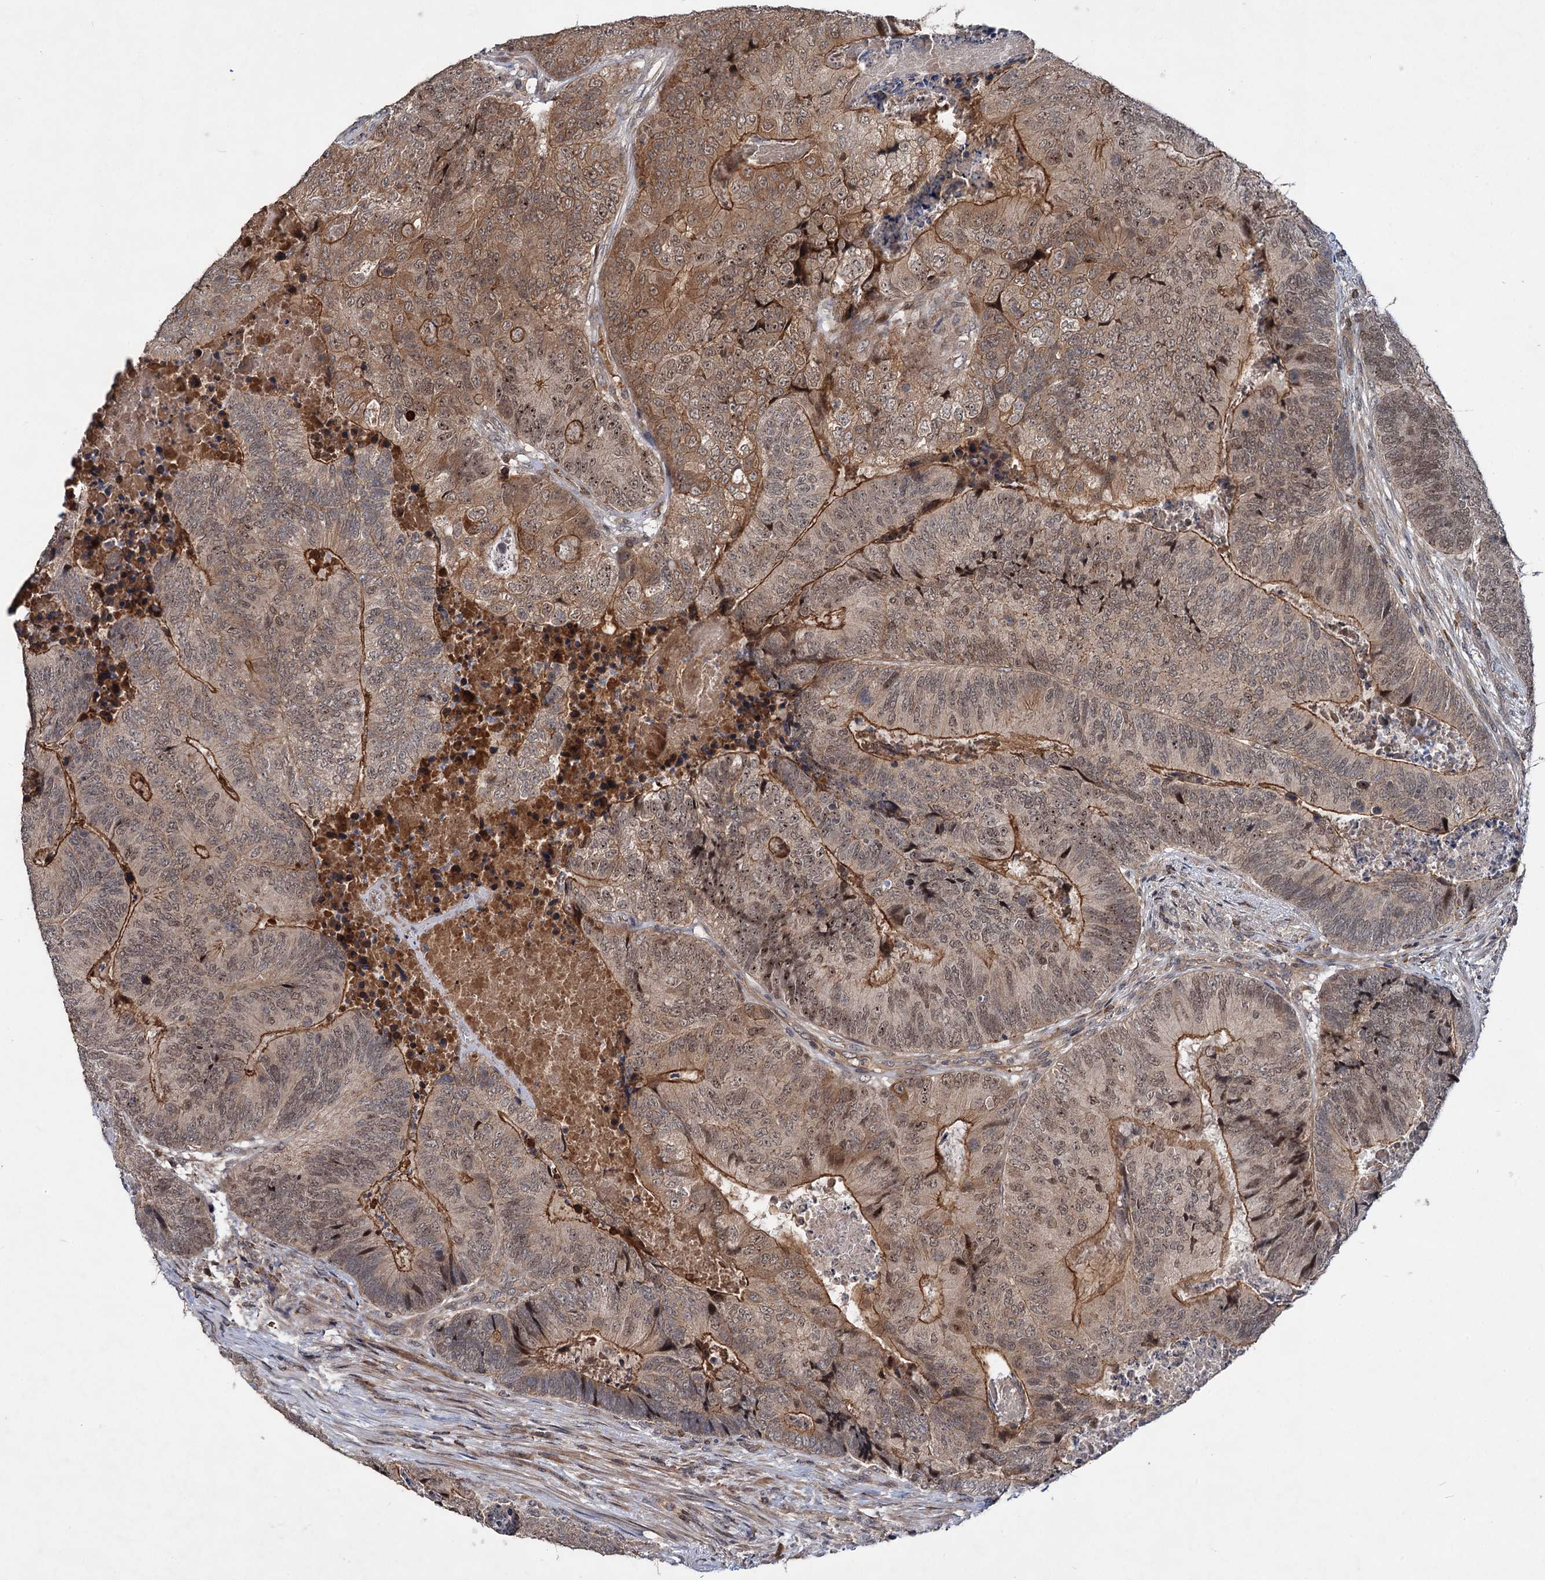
{"staining": {"intensity": "moderate", "quantity": ">75%", "location": "cytoplasmic/membranous,nuclear"}, "tissue": "colorectal cancer", "cell_type": "Tumor cells", "image_type": "cancer", "snomed": [{"axis": "morphology", "description": "Adenocarcinoma, NOS"}, {"axis": "topography", "description": "Colon"}], "caption": "Adenocarcinoma (colorectal) stained with a protein marker demonstrates moderate staining in tumor cells.", "gene": "ABLIM1", "patient": {"sex": "female", "age": 67}}